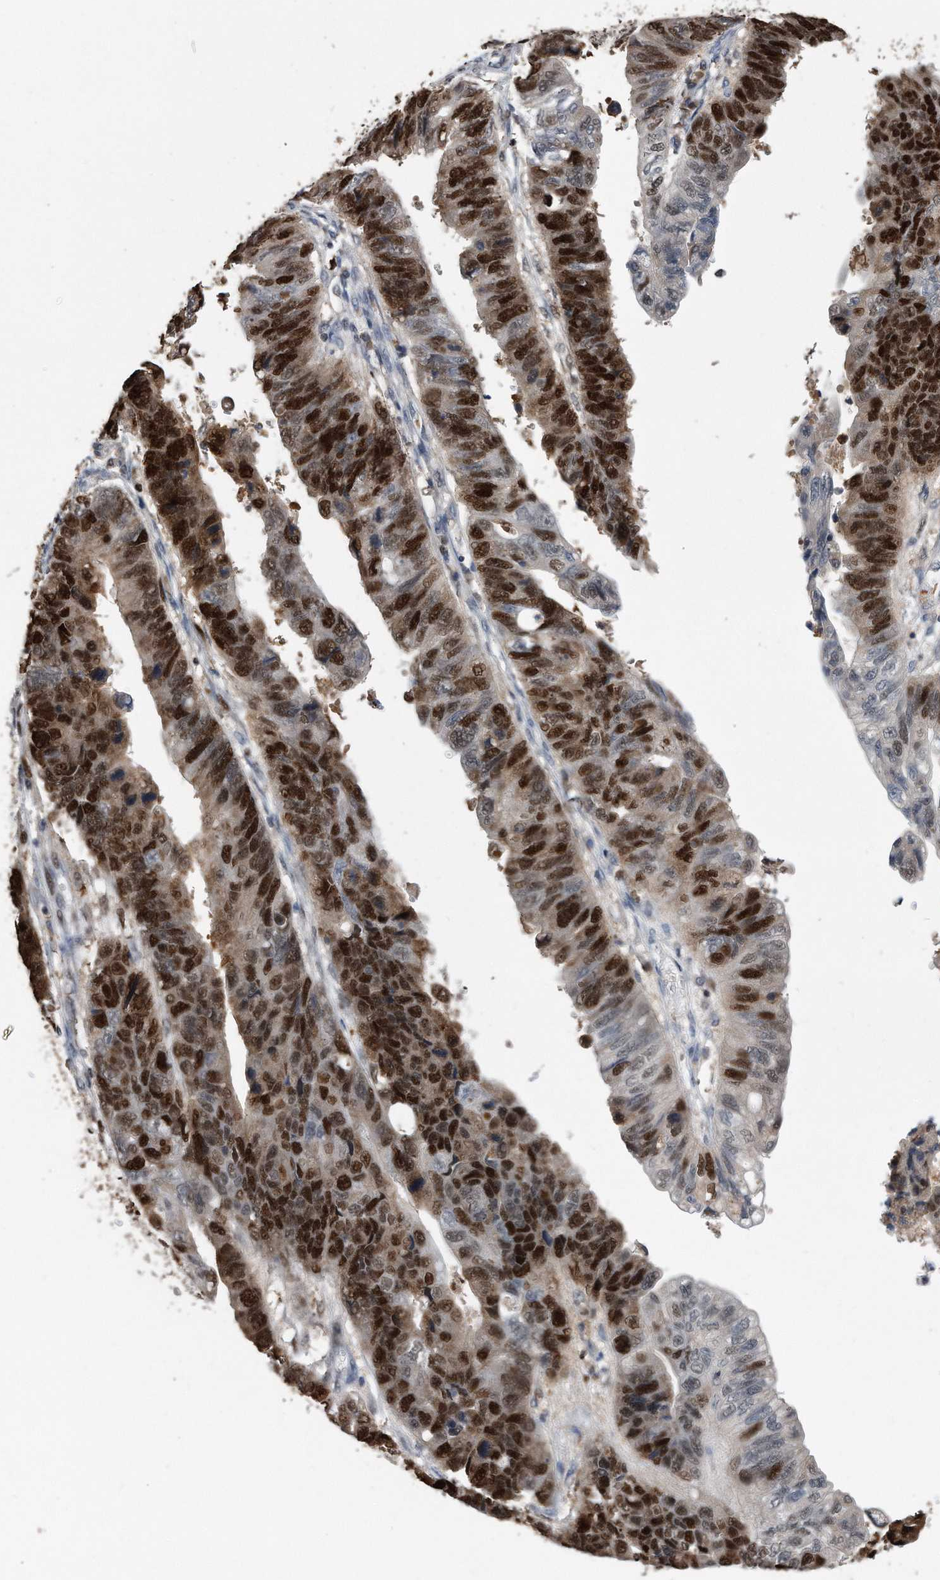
{"staining": {"intensity": "strong", "quantity": ">75%", "location": "nuclear"}, "tissue": "stomach cancer", "cell_type": "Tumor cells", "image_type": "cancer", "snomed": [{"axis": "morphology", "description": "Adenocarcinoma, NOS"}, {"axis": "topography", "description": "Stomach"}], "caption": "Strong nuclear expression for a protein is identified in approximately >75% of tumor cells of stomach cancer using immunohistochemistry (IHC).", "gene": "PCNA", "patient": {"sex": "male", "age": 59}}